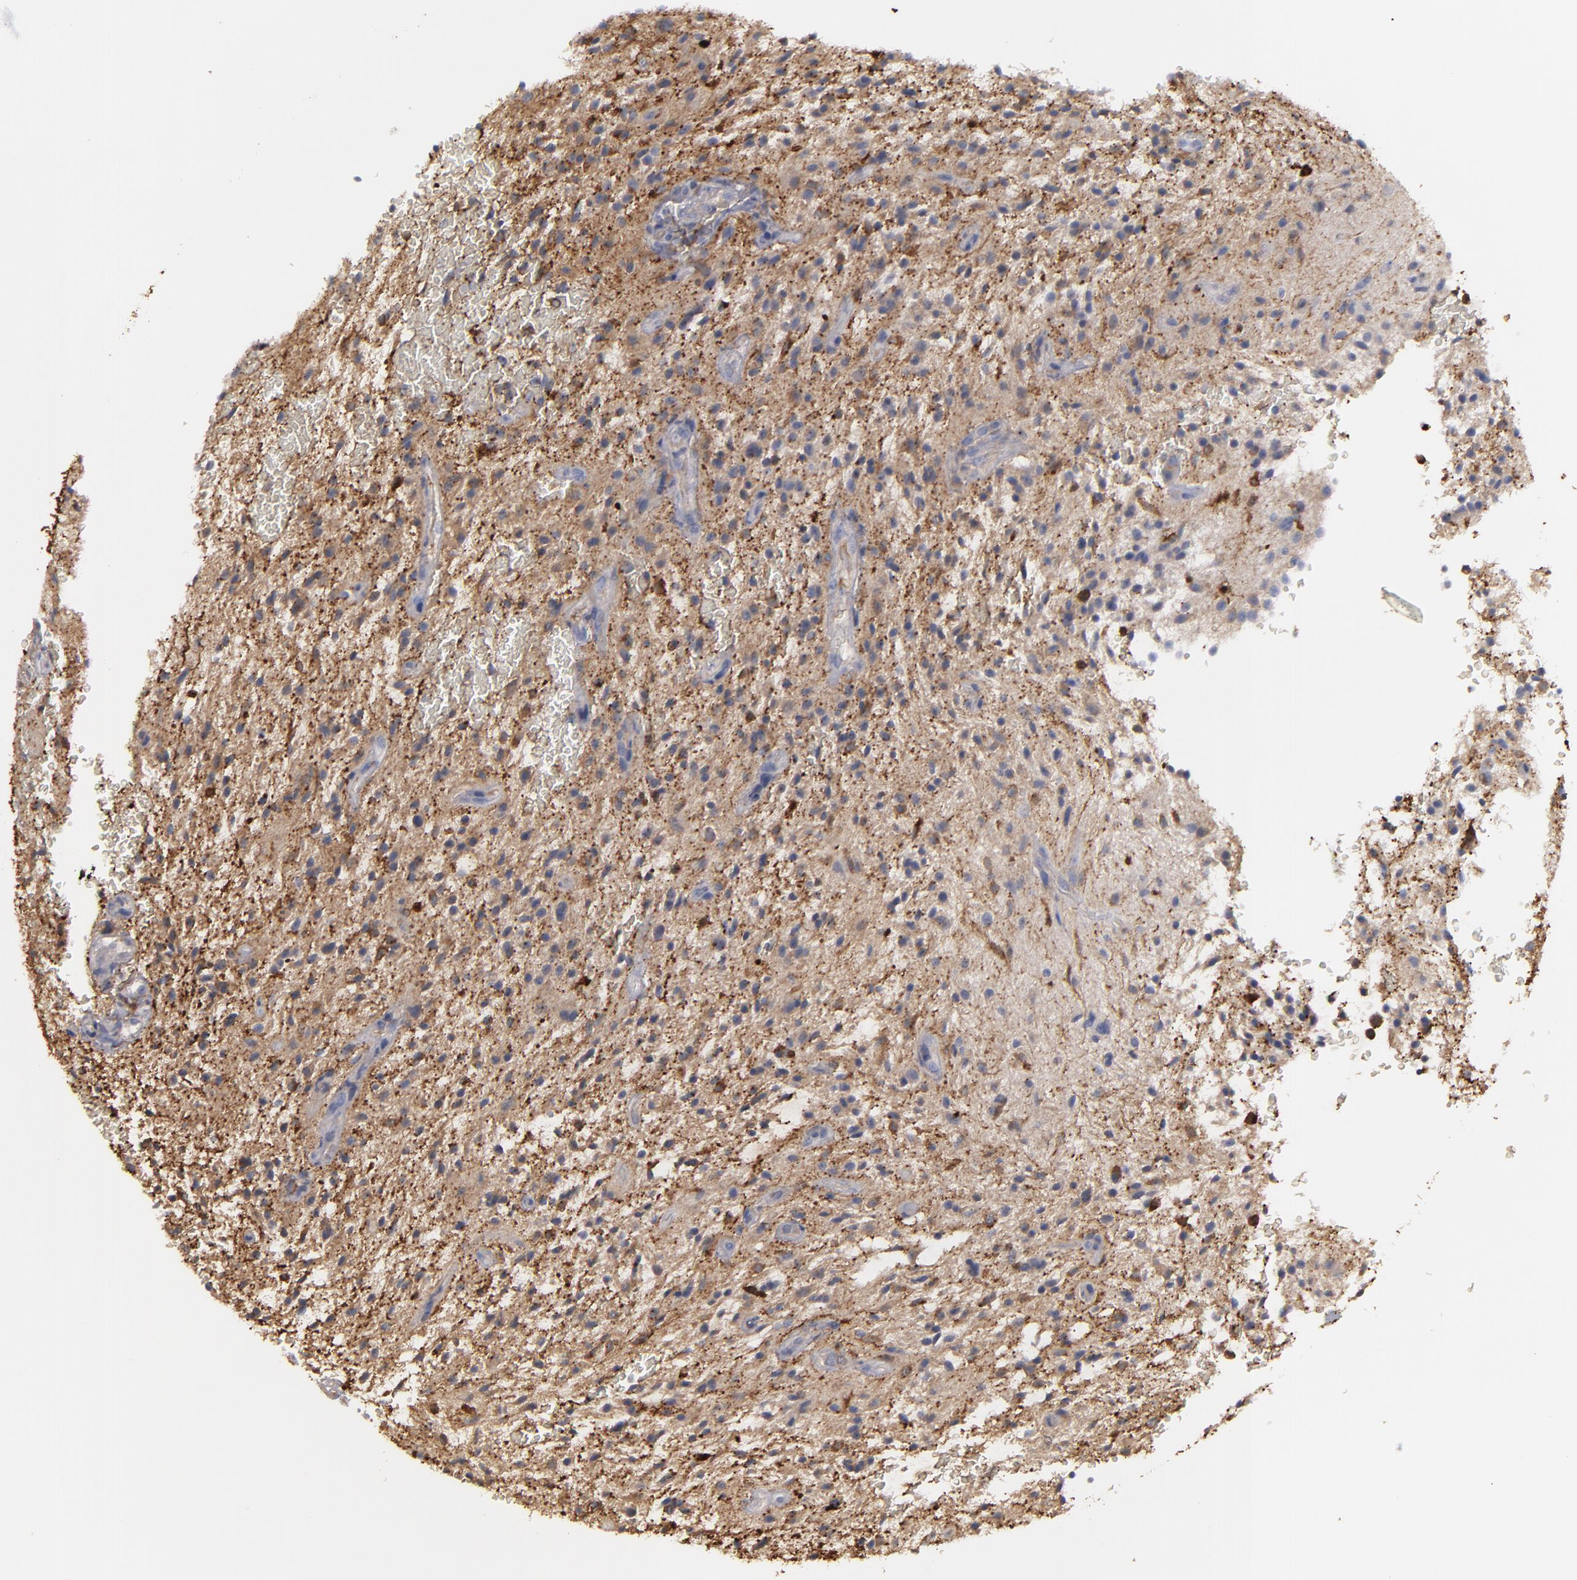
{"staining": {"intensity": "strong", "quantity": ">75%", "location": "cytoplasmic/membranous"}, "tissue": "glioma", "cell_type": "Tumor cells", "image_type": "cancer", "snomed": [{"axis": "morphology", "description": "Glioma, malignant, NOS"}, {"axis": "topography", "description": "Cerebellum"}], "caption": "Immunohistochemistry (IHC) staining of malignant glioma, which reveals high levels of strong cytoplasmic/membranous staining in about >75% of tumor cells indicating strong cytoplasmic/membranous protein staining. The staining was performed using DAB (3,3'-diaminobenzidine) (brown) for protein detection and nuclei were counterstained in hematoxylin (blue).", "gene": "ODC1", "patient": {"sex": "female", "age": 10}}